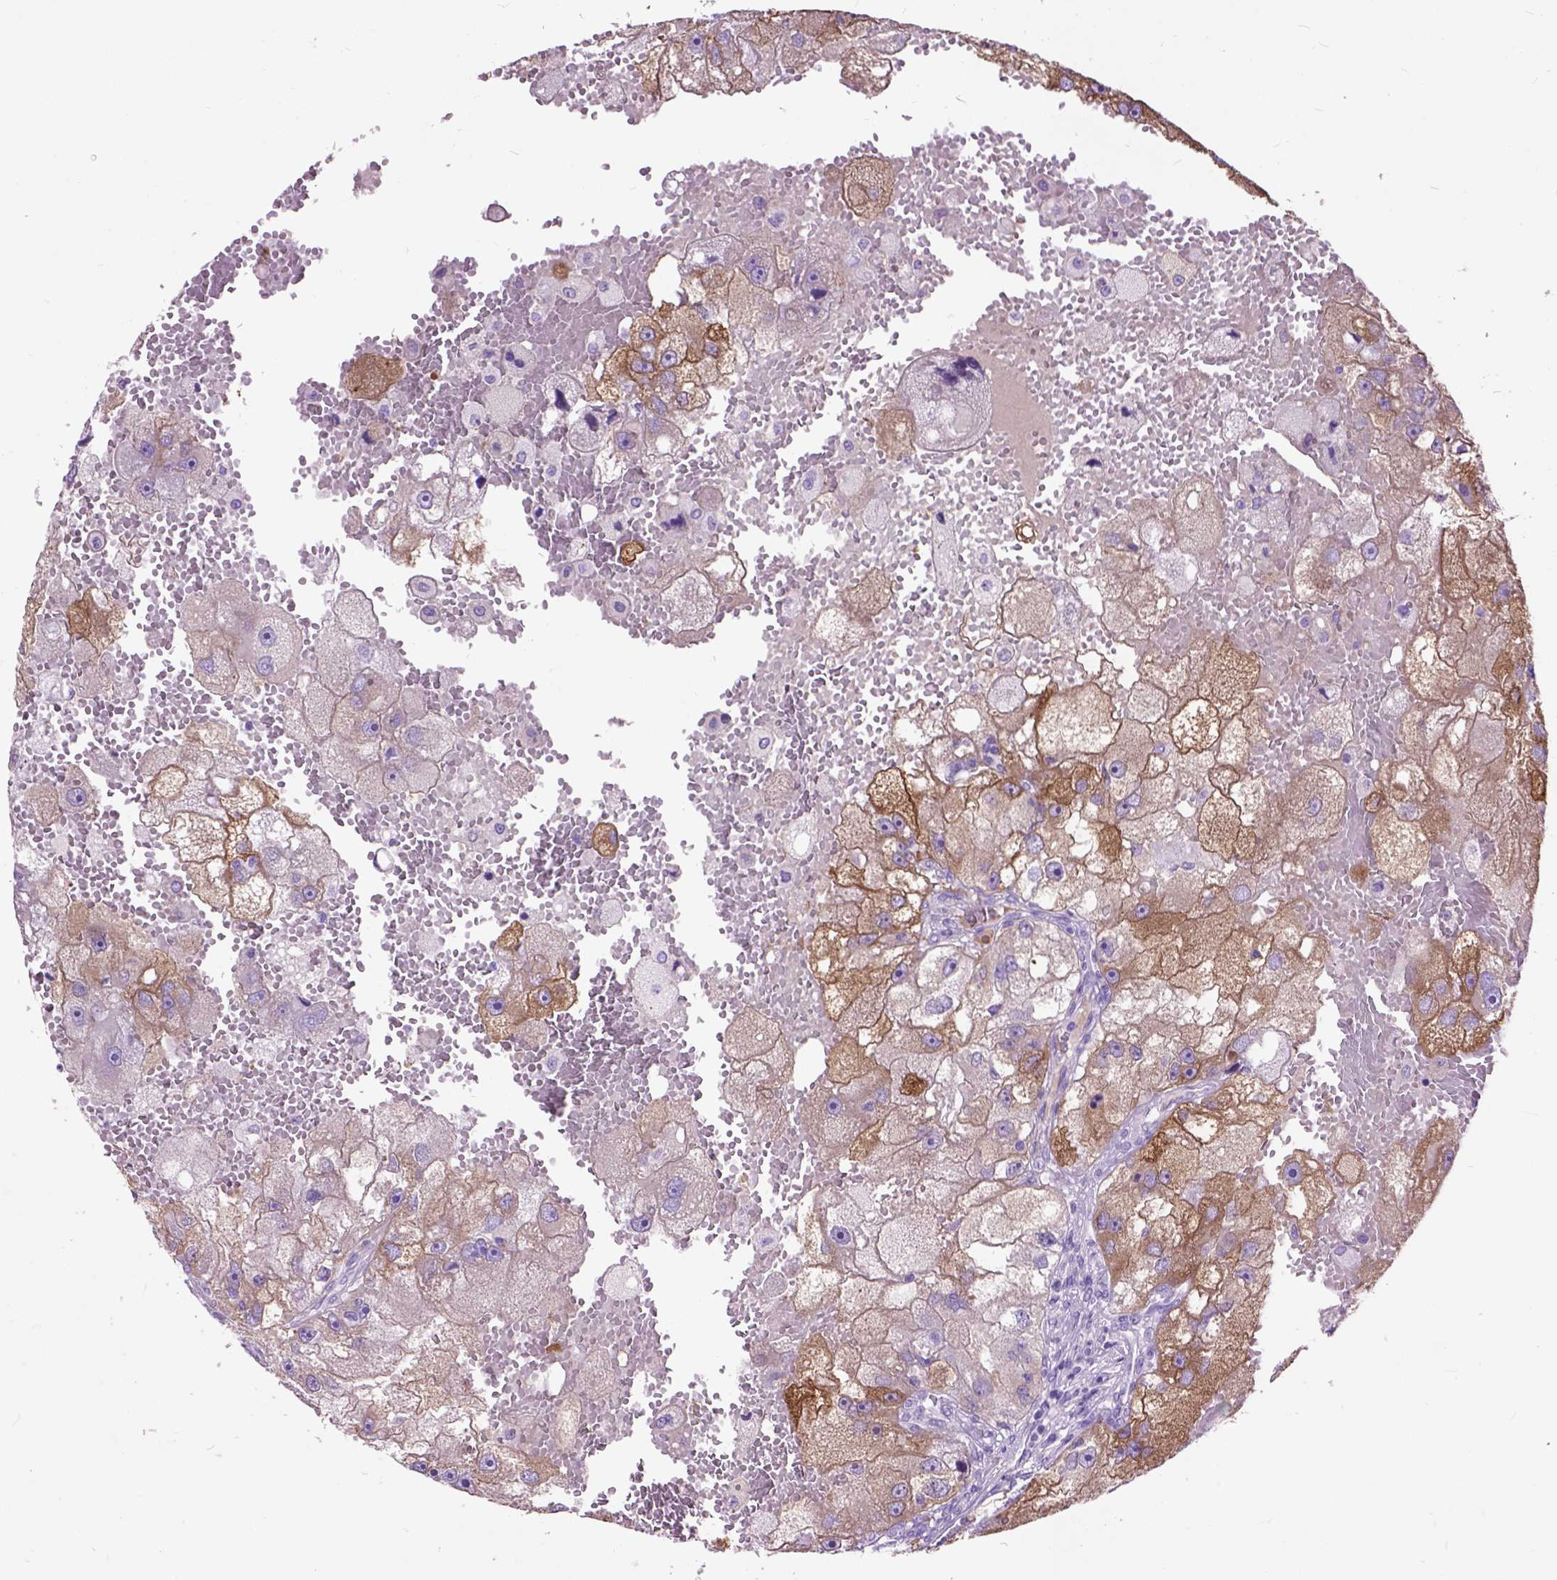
{"staining": {"intensity": "moderate", "quantity": "25%-75%", "location": "cytoplasmic/membranous"}, "tissue": "renal cancer", "cell_type": "Tumor cells", "image_type": "cancer", "snomed": [{"axis": "morphology", "description": "Adenocarcinoma, NOS"}, {"axis": "topography", "description": "Kidney"}], "caption": "Protein analysis of adenocarcinoma (renal) tissue displays moderate cytoplasmic/membranous staining in approximately 25%-75% of tumor cells.", "gene": "MAPT", "patient": {"sex": "male", "age": 63}}